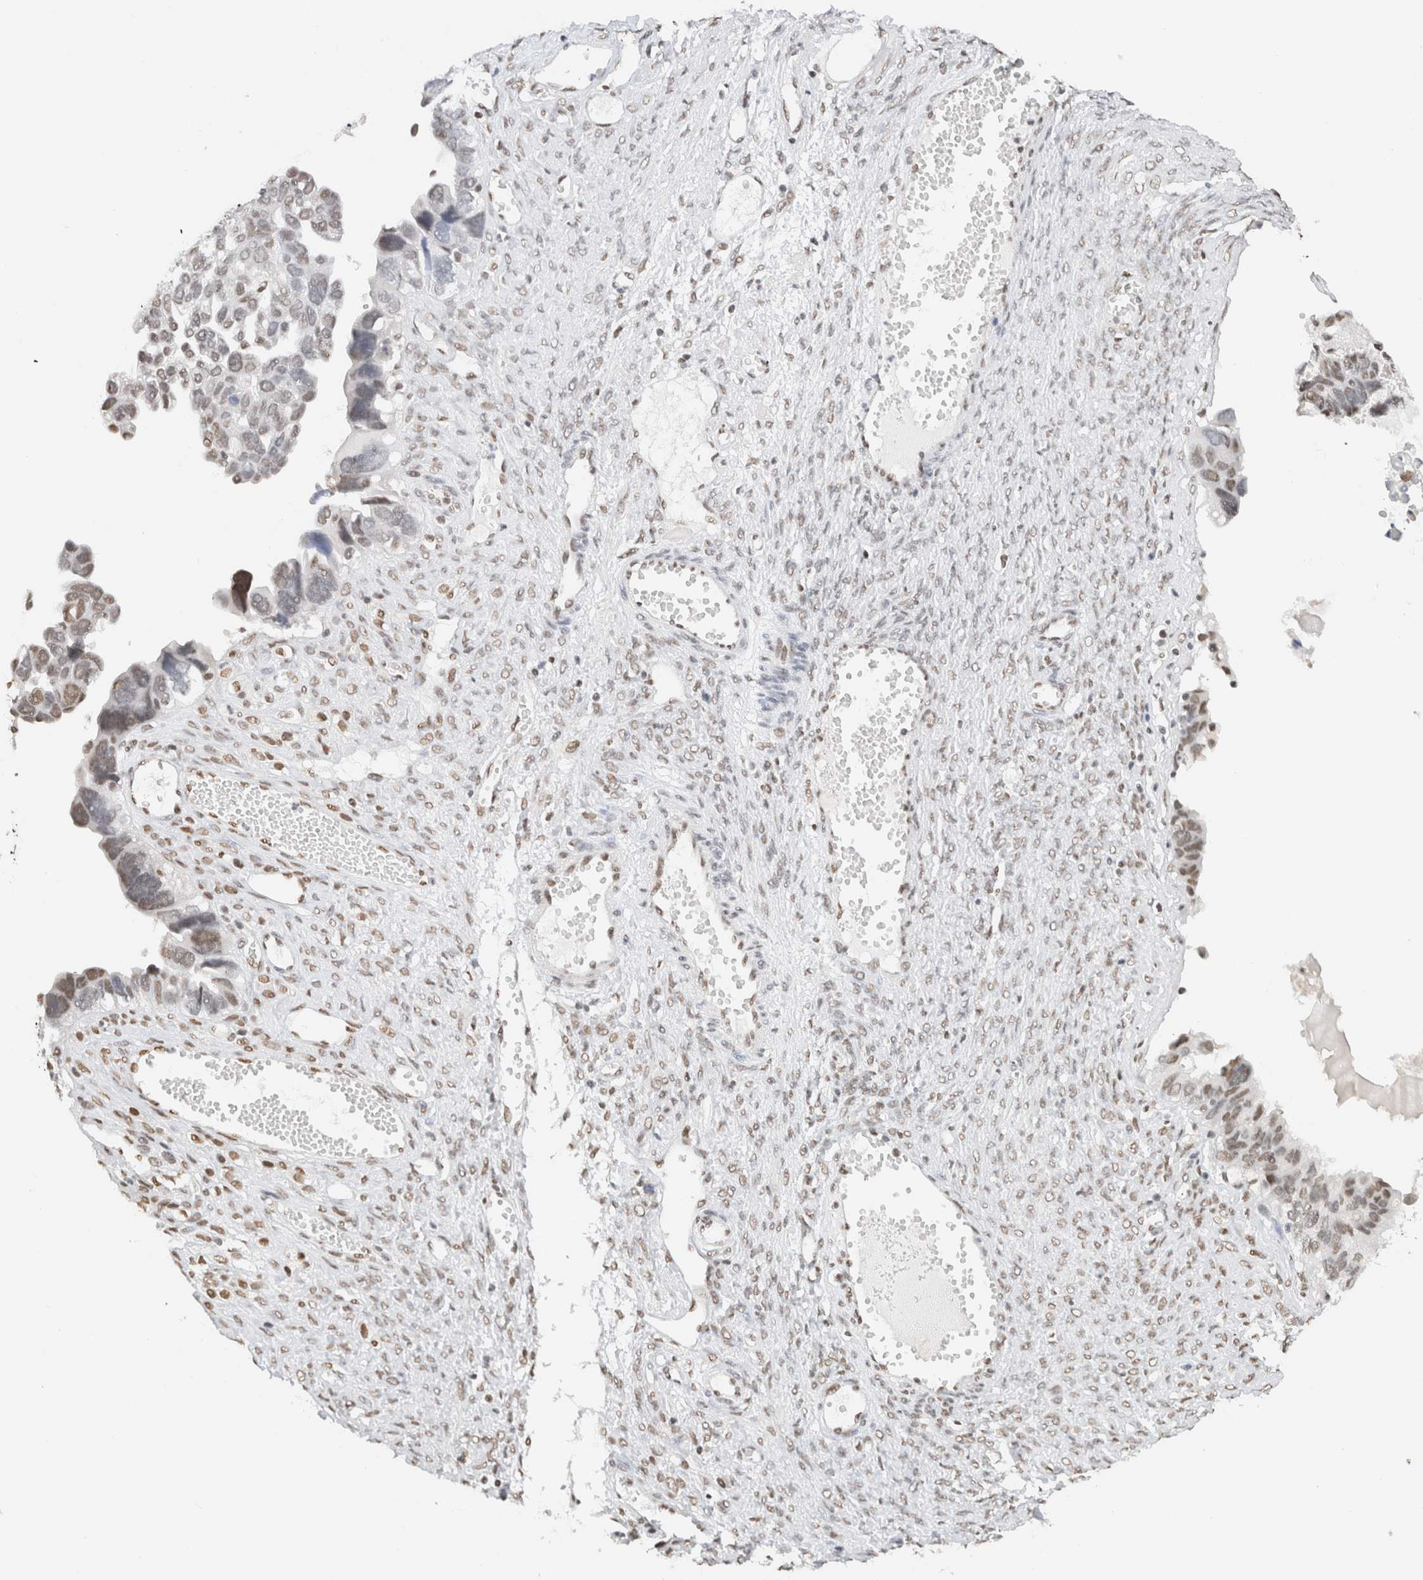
{"staining": {"intensity": "moderate", "quantity": "<25%", "location": "nuclear"}, "tissue": "ovarian cancer", "cell_type": "Tumor cells", "image_type": "cancer", "snomed": [{"axis": "morphology", "description": "Cystadenocarcinoma, serous, NOS"}, {"axis": "topography", "description": "Ovary"}], "caption": "Immunohistochemistry of ovarian cancer displays low levels of moderate nuclear staining in approximately <25% of tumor cells.", "gene": "SUPT3H", "patient": {"sex": "female", "age": 79}}